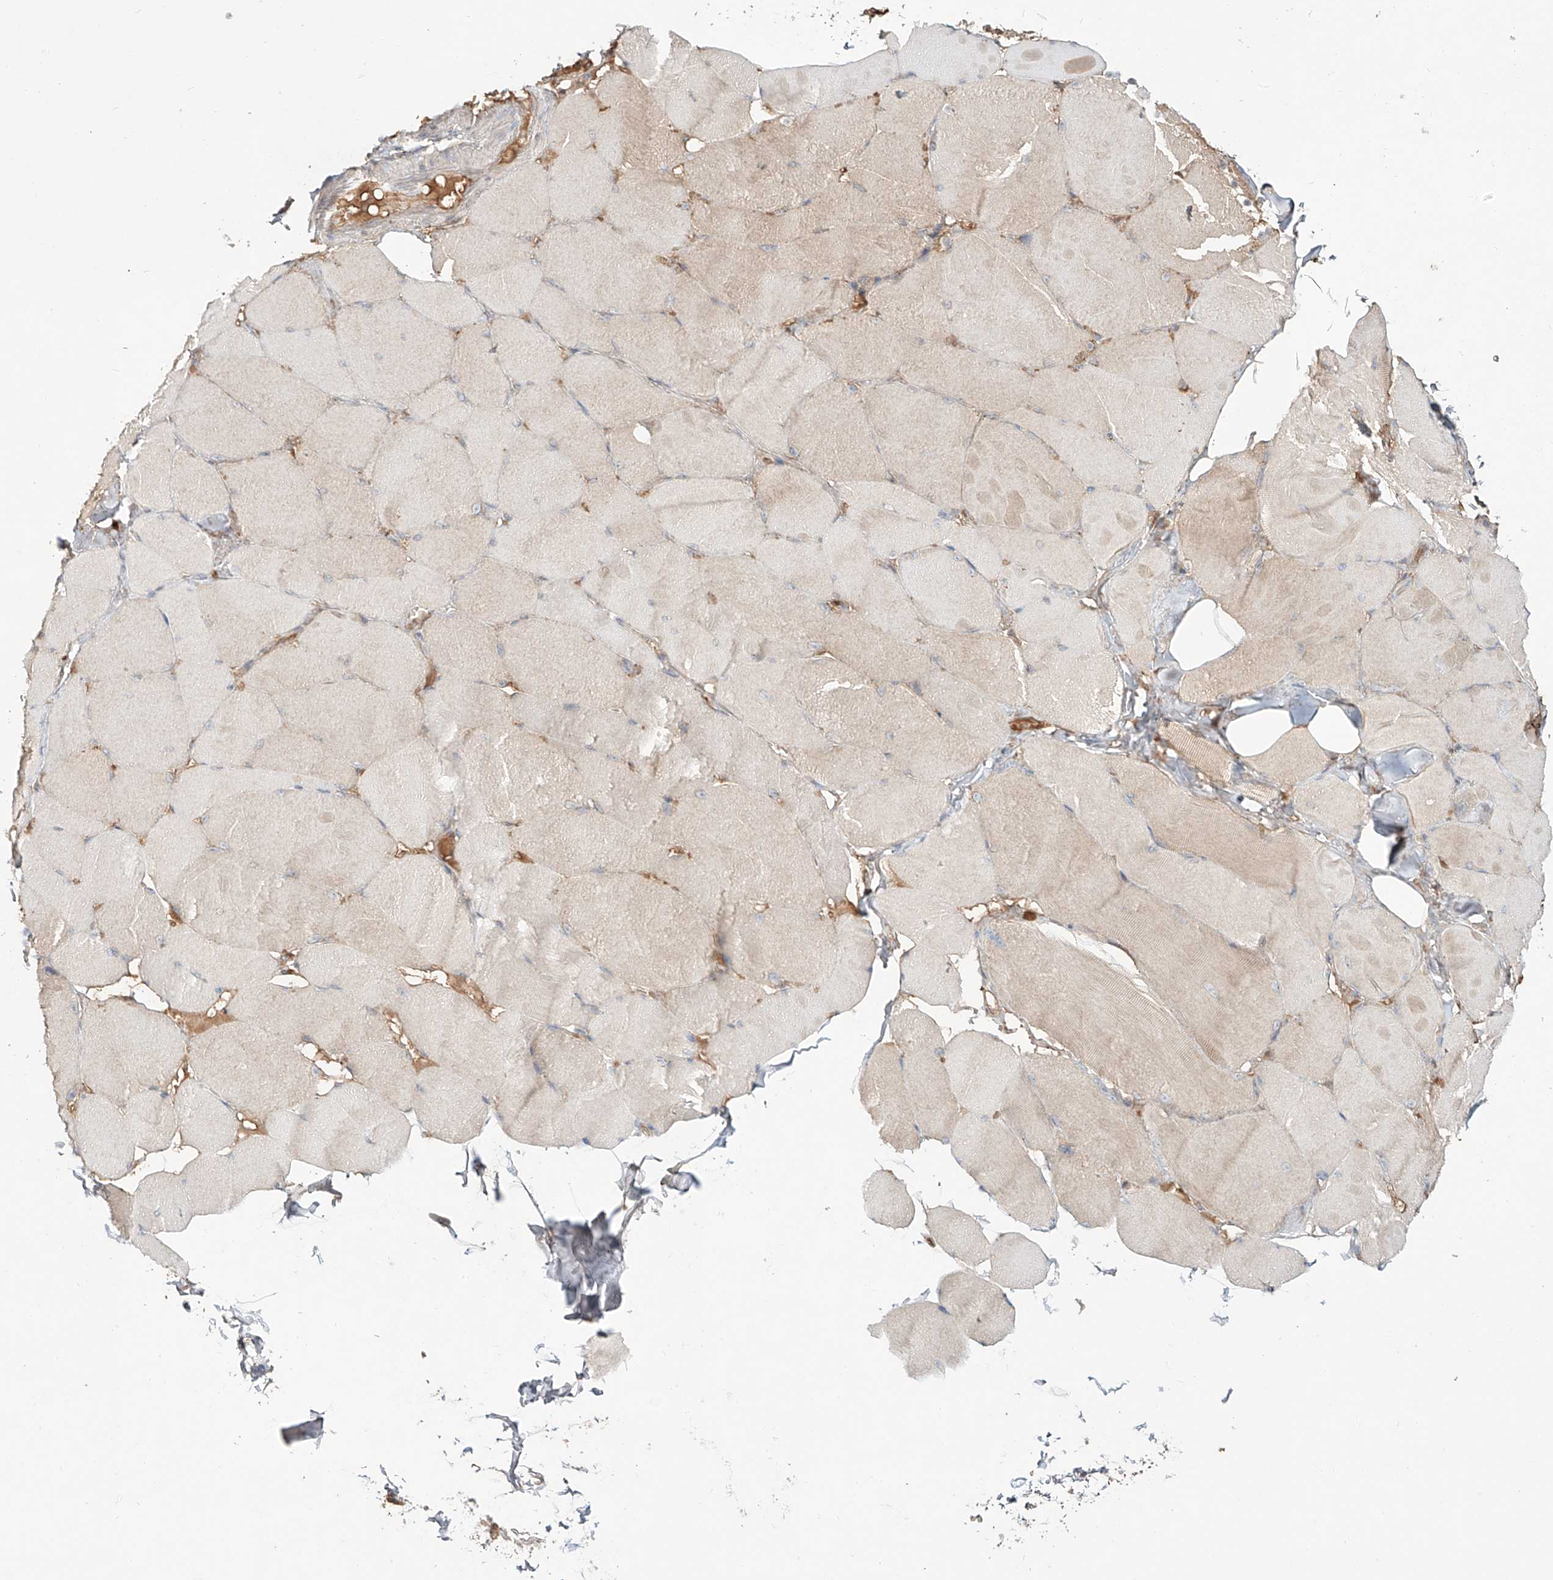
{"staining": {"intensity": "weak", "quantity": "25%-75%", "location": "cytoplasmic/membranous"}, "tissue": "skeletal muscle", "cell_type": "Myocytes", "image_type": "normal", "snomed": [{"axis": "morphology", "description": "Normal tissue, NOS"}, {"axis": "topography", "description": "Skin"}, {"axis": "topography", "description": "Skeletal muscle"}], "caption": "Brown immunohistochemical staining in normal human skeletal muscle reveals weak cytoplasmic/membranous positivity in approximately 25%-75% of myocytes. (brown staining indicates protein expression, while blue staining denotes nuclei).", "gene": "ERO1A", "patient": {"sex": "male", "age": 83}}